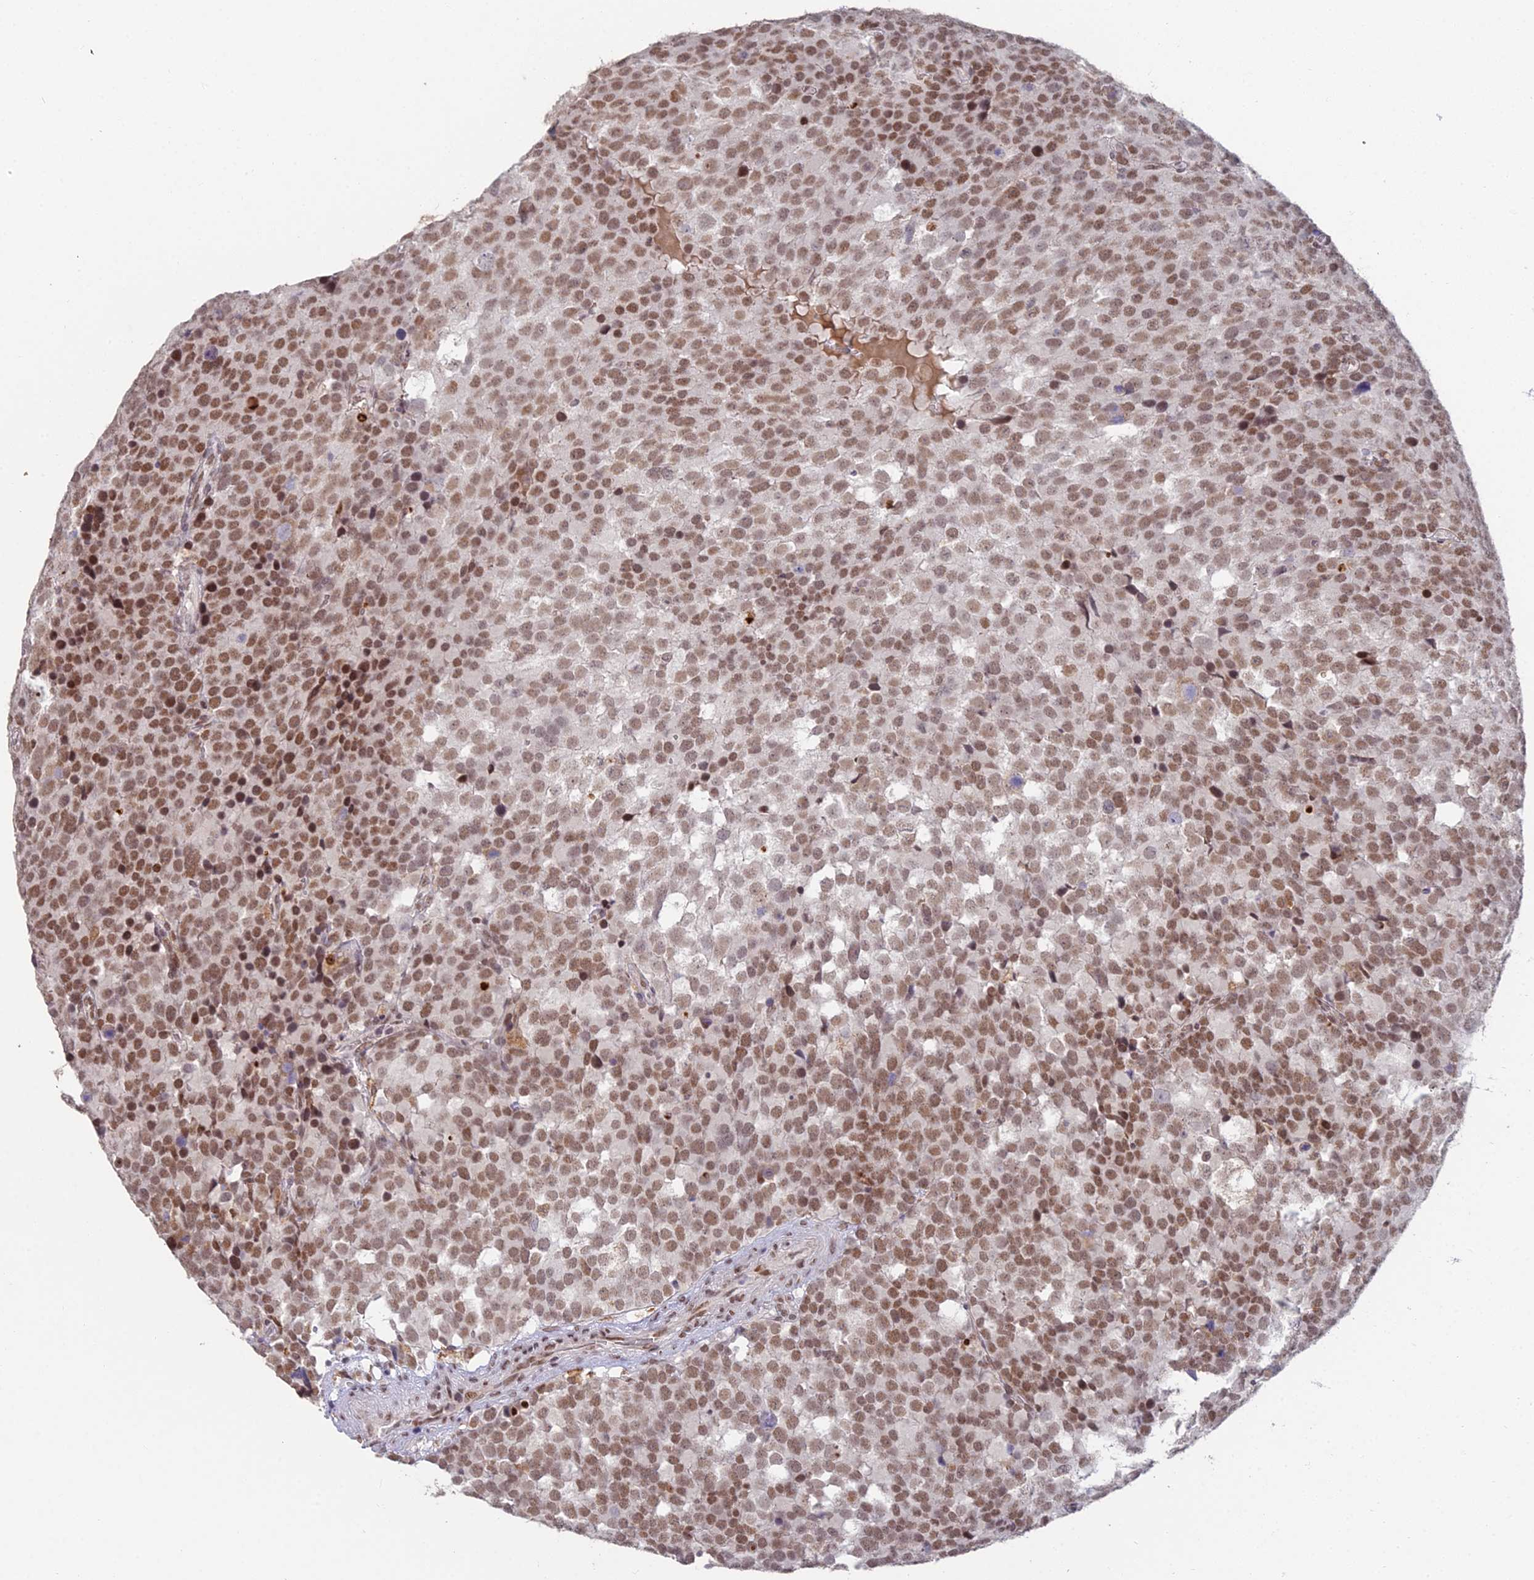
{"staining": {"intensity": "moderate", "quantity": ">75%", "location": "nuclear"}, "tissue": "testis cancer", "cell_type": "Tumor cells", "image_type": "cancer", "snomed": [{"axis": "morphology", "description": "Seminoma, NOS"}, {"axis": "topography", "description": "Testis"}], "caption": "Immunohistochemical staining of human testis seminoma displays medium levels of moderate nuclear protein positivity in about >75% of tumor cells.", "gene": "ABHD17A", "patient": {"sex": "male", "age": 71}}